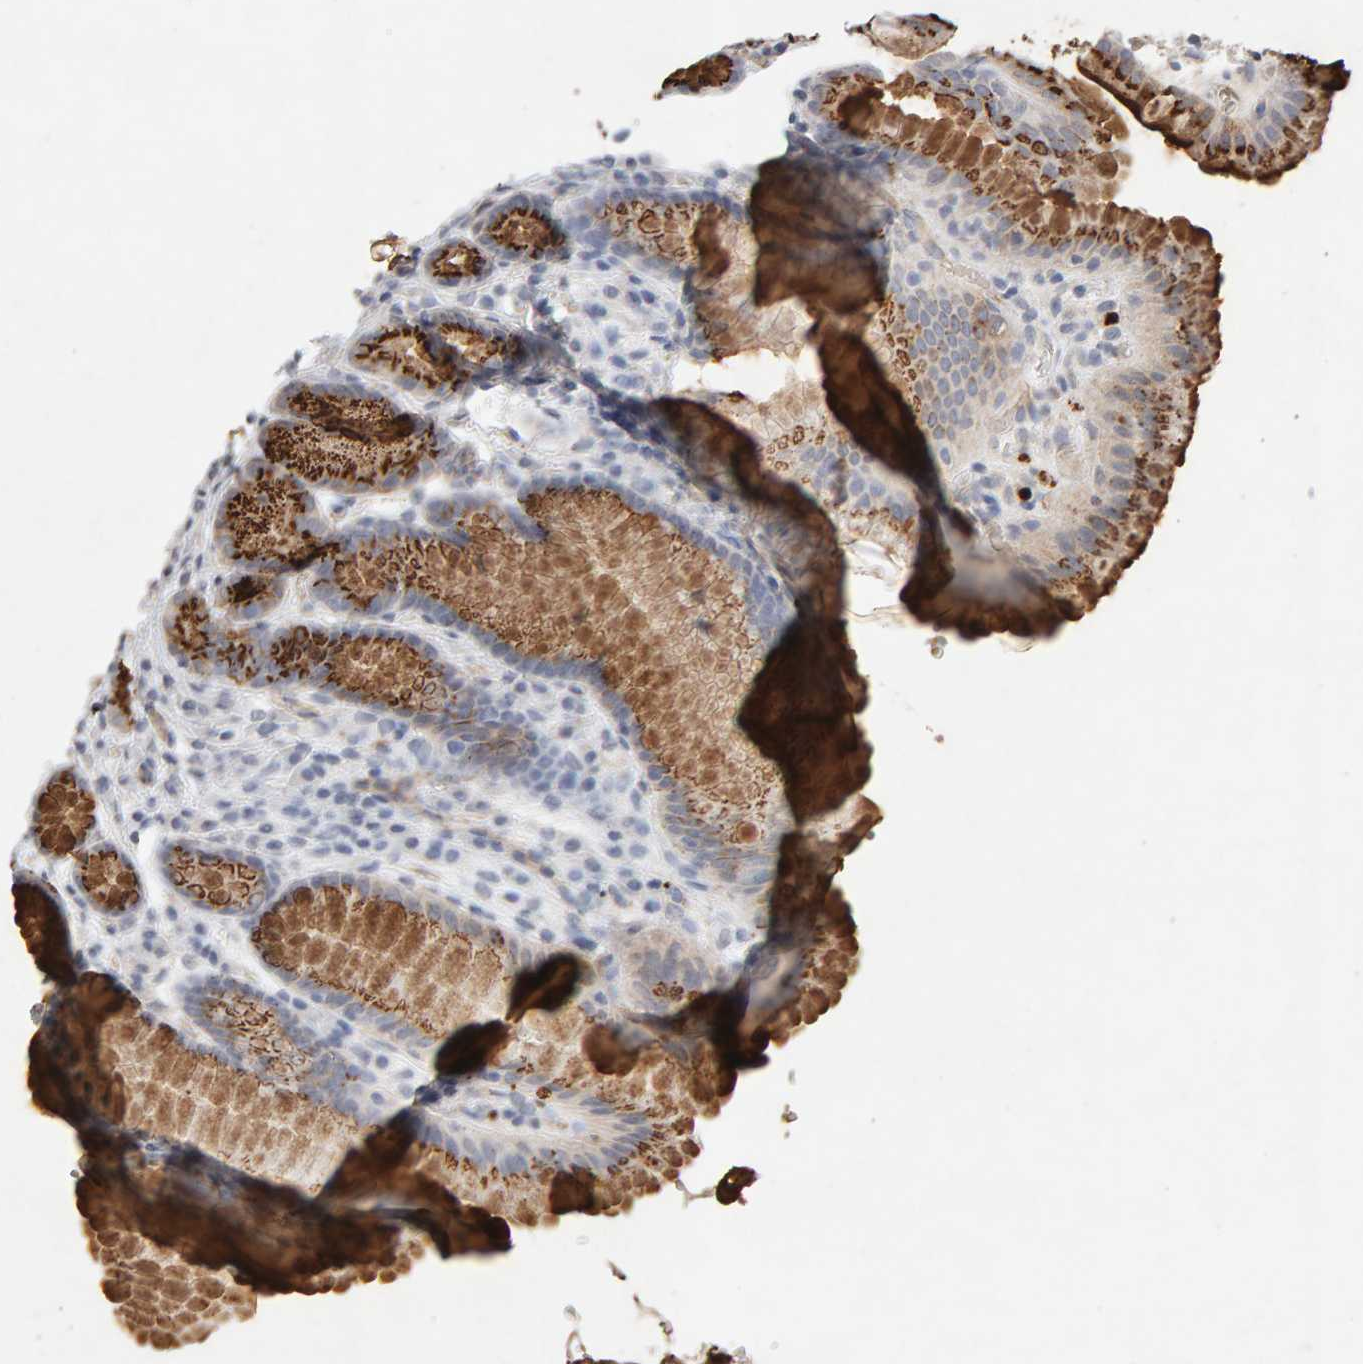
{"staining": {"intensity": "moderate", "quantity": "25%-75%", "location": "cytoplasmic/membranous"}, "tissue": "stomach", "cell_type": "Glandular cells", "image_type": "normal", "snomed": [{"axis": "morphology", "description": "Normal tissue, NOS"}, {"axis": "topography", "description": "Stomach, lower"}], "caption": "Protein expression analysis of normal stomach demonstrates moderate cytoplasmic/membranous positivity in approximately 25%-75% of glandular cells.", "gene": "PTPRM", "patient": {"sex": "male", "age": 52}}